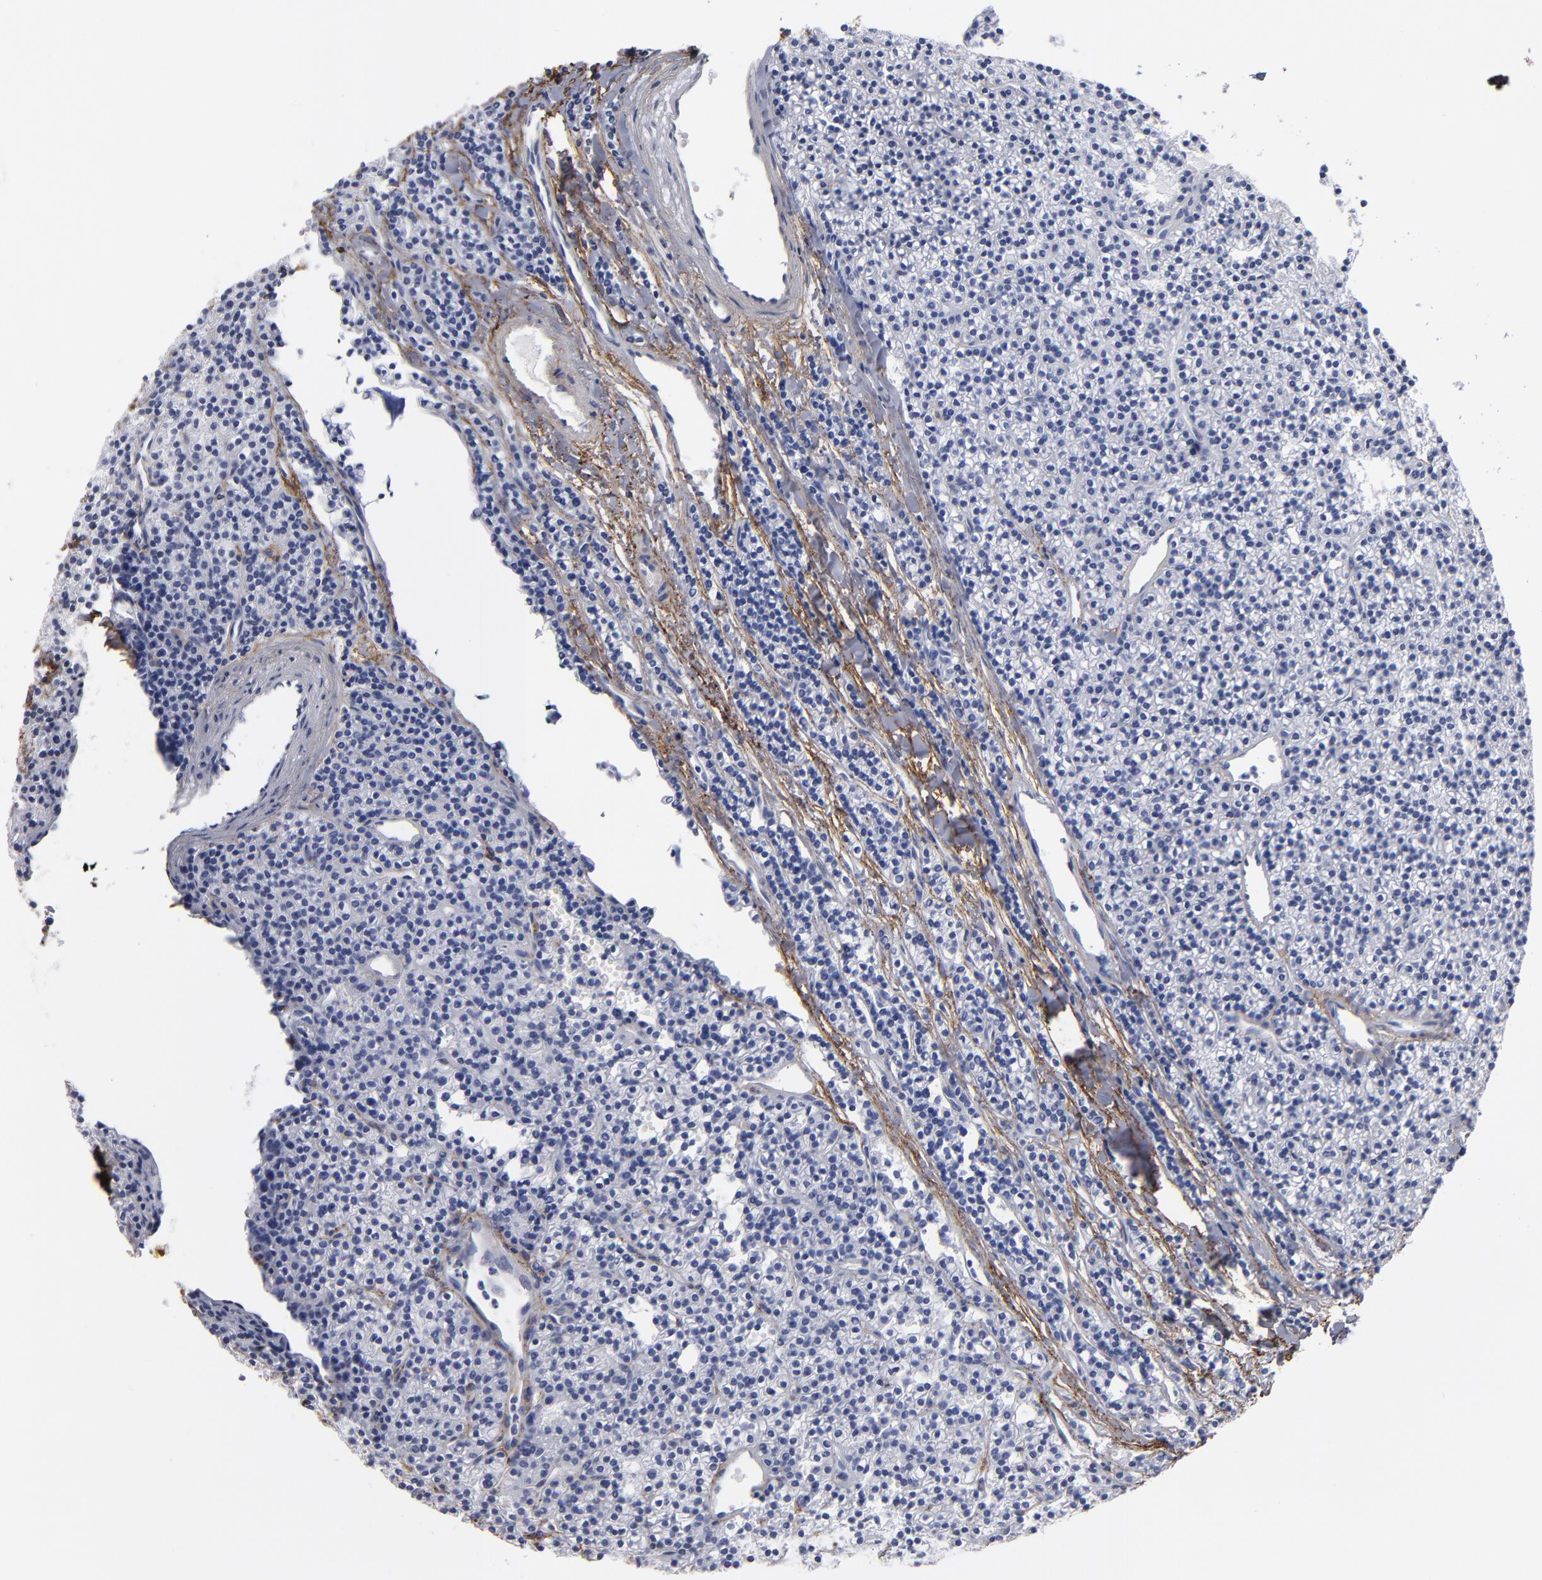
{"staining": {"intensity": "negative", "quantity": "none", "location": "none"}, "tissue": "parathyroid gland", "cell_type": "Glandular cells", "image_type": "normal", "snomed": [{"axis": "morphology", "description": "Normal tissue, NOS"}, {"axis": "topography", "description": "Parathyroid gland"}], "caption": "This is a photomicrograph of IHC staining of unremarkable parathyroid gland, which shows no staining in glandular cells.", "gene": "EMILIN1", "patient": {"sex": "female", "age": 45}}